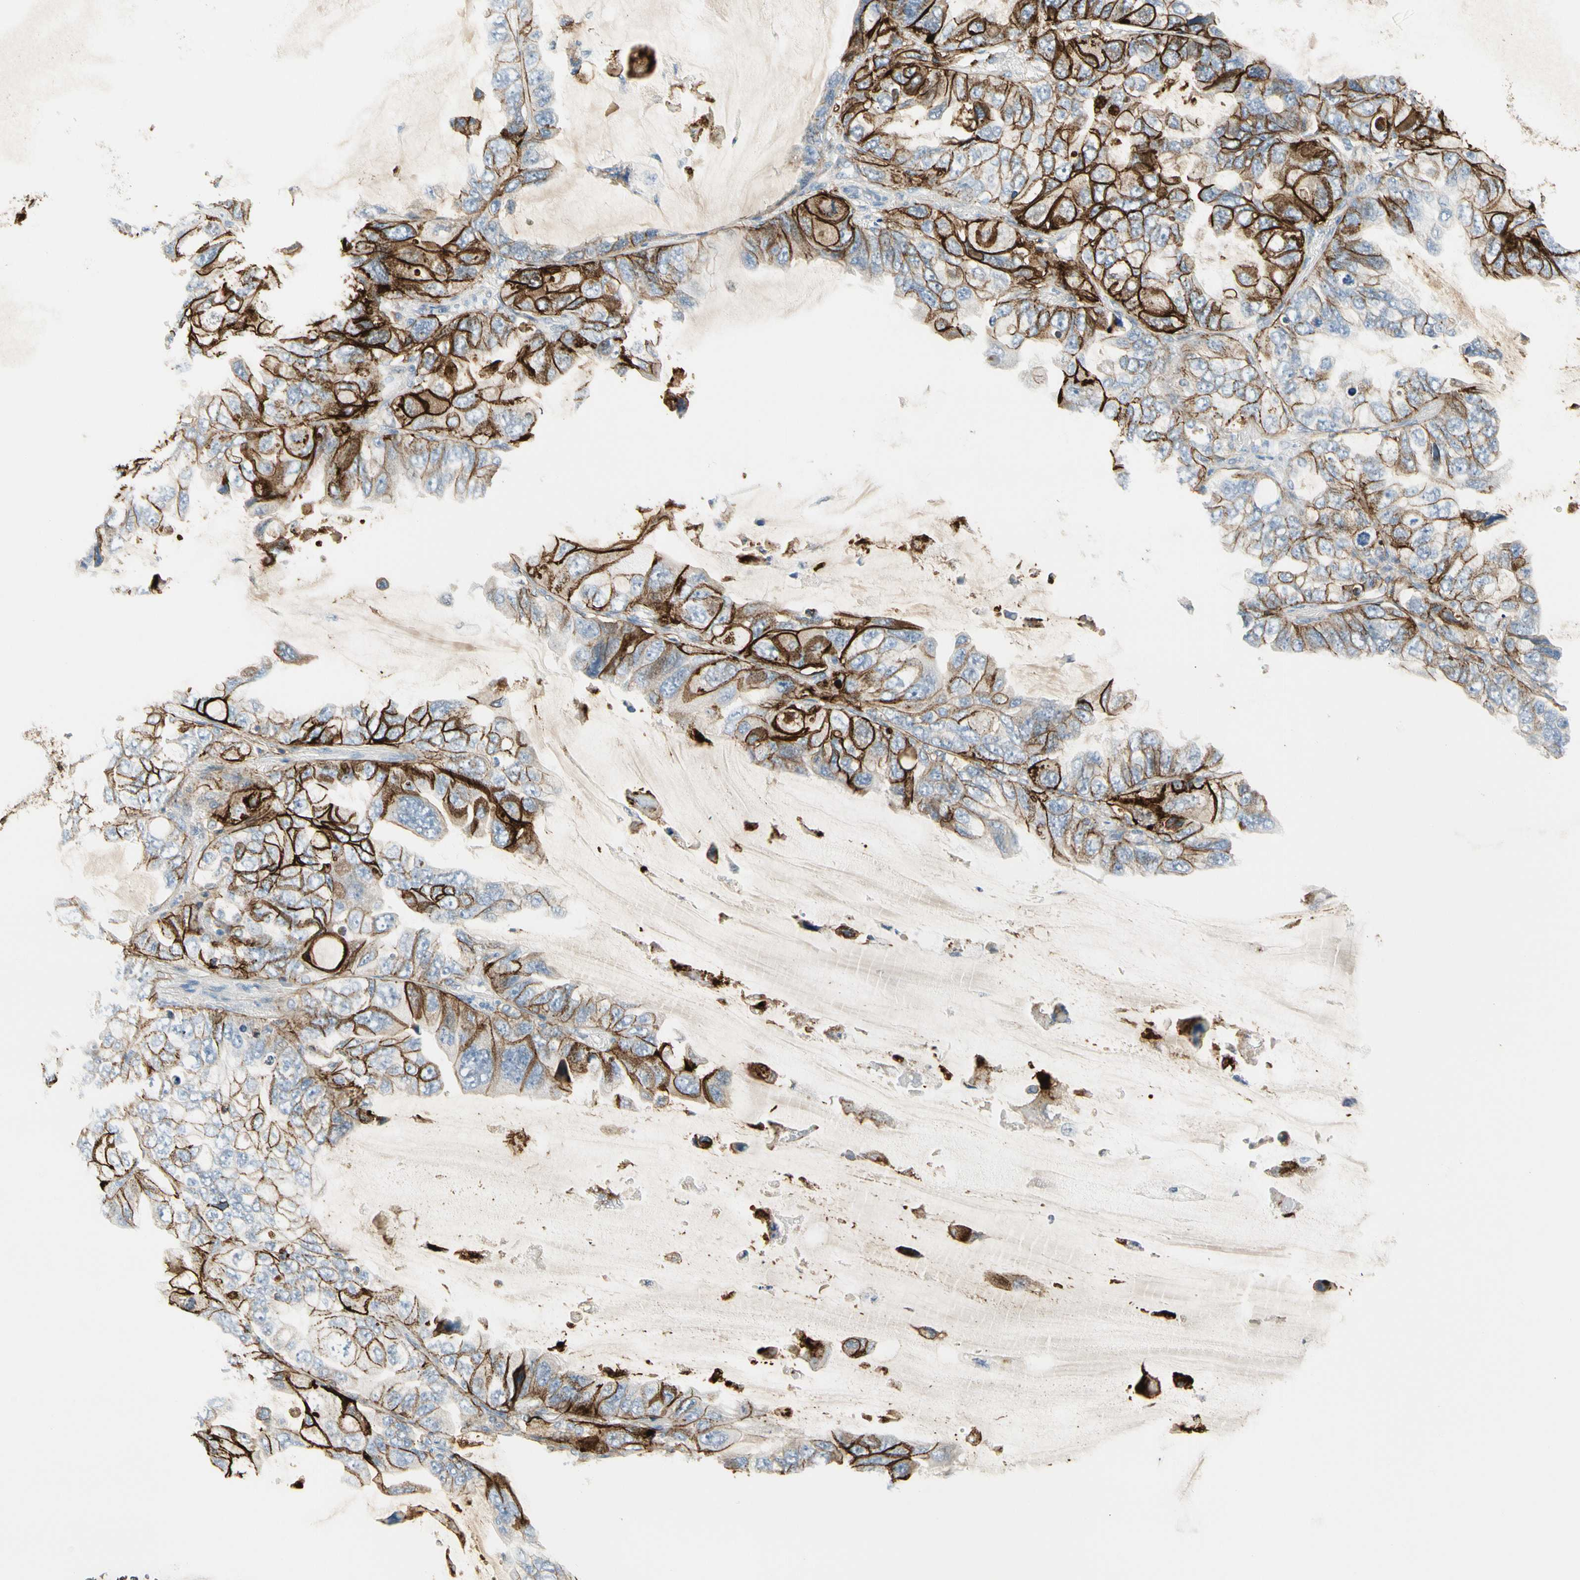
{"staining": {"intensity": "strong", "quantity": ">75%", "location": "cytoplasmic/membranous"}, "tissue": "lung cancer", "cell_type": "Tumor cells", "image_type": "cancer", "snomed": [{"axis": "morphology", "description": "Squamous cell carcinoma, NOS"}, {"axis": "topography", "description": "Lung"}], "caption": "Human squamous cell carcinoma (lung) stained with a brown dye reveals strong cytoplasmic/membranous positive expression in about >75% of tumor cells.", "gene": "ITGA3", "patient": {"sex": "female", "age": 73}}